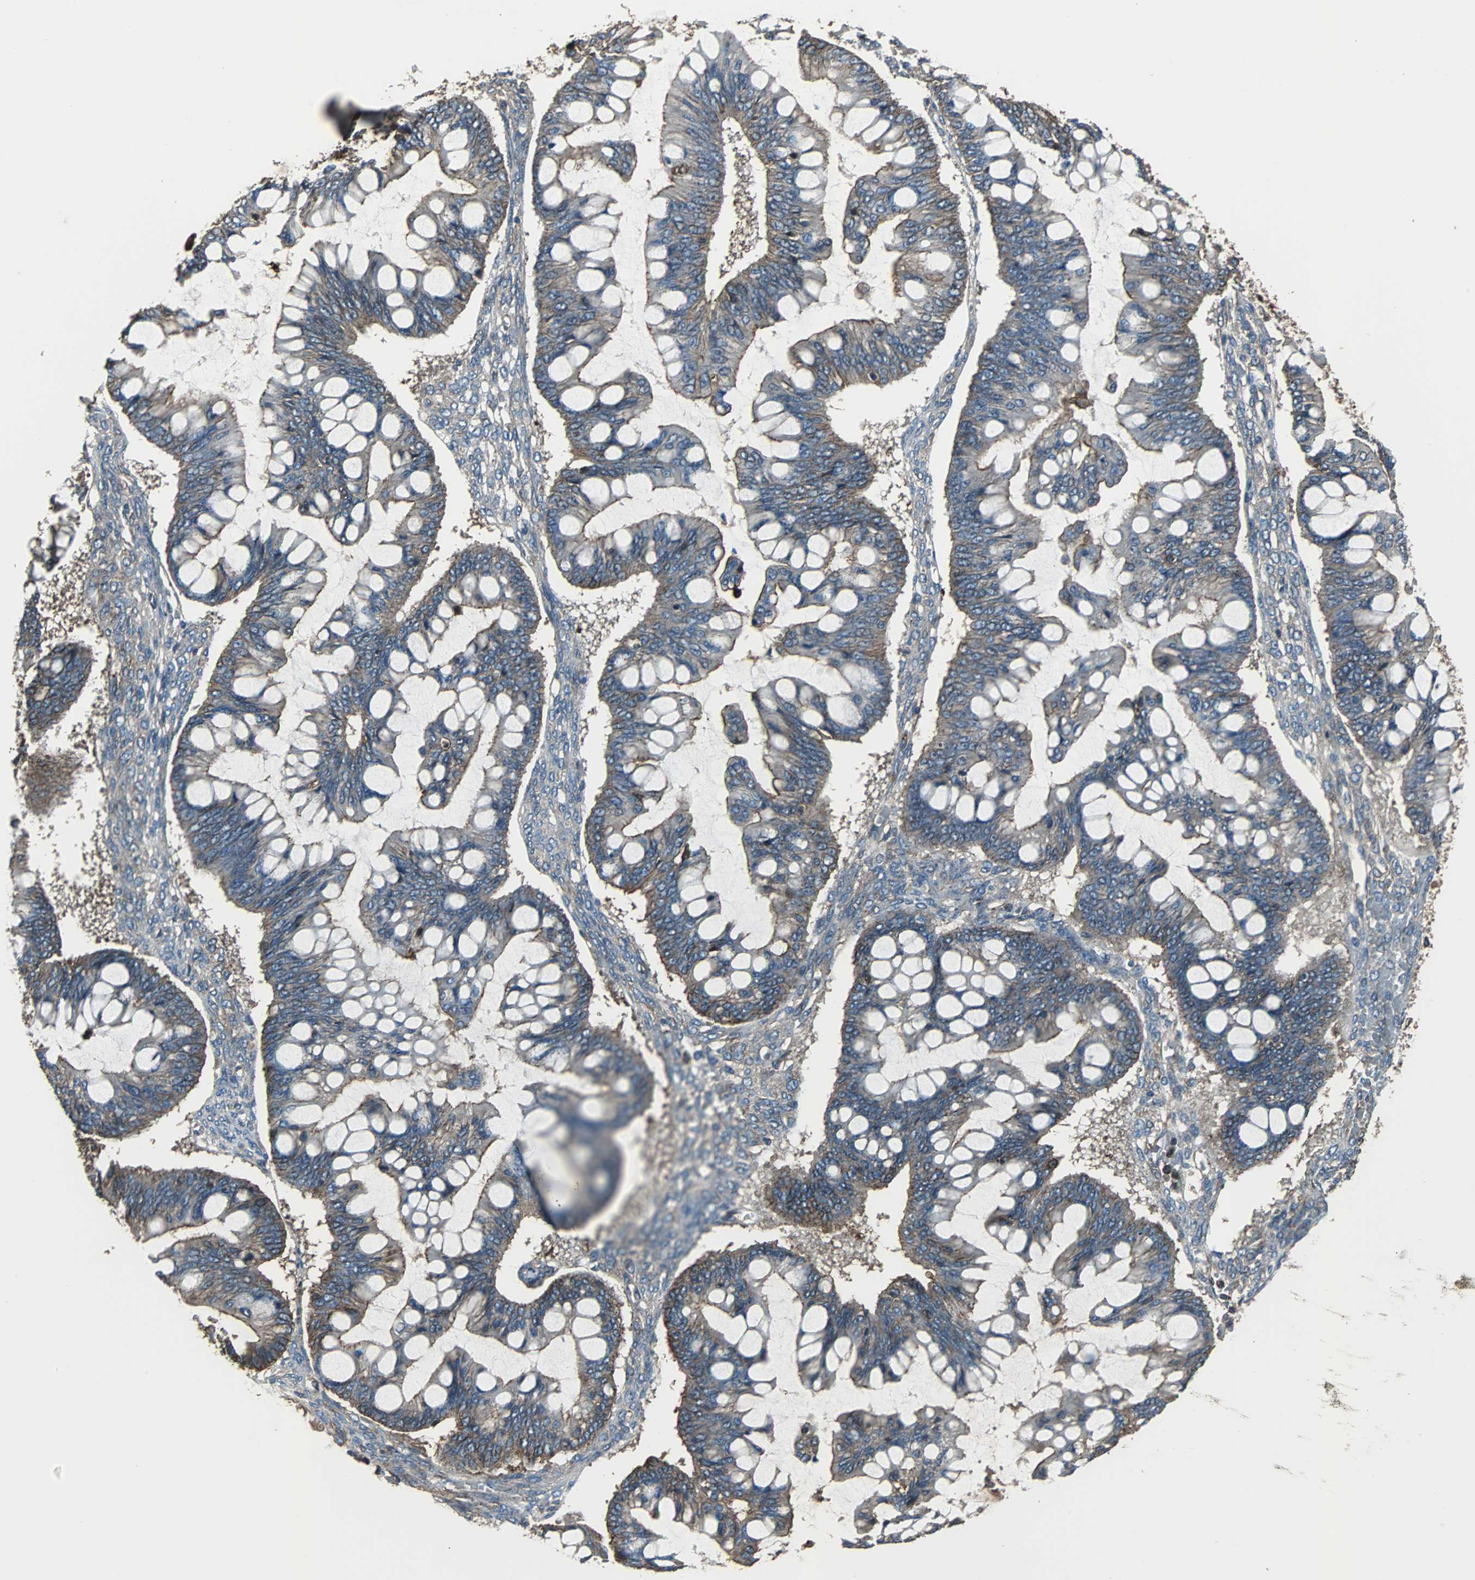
{"staining": {"intensity": "moderate", "quantity": "25%-75%", "location": "cytoplasmic/membranous"}, "tissue": "ovarian cancer", "cell_type": "Tumor cells", "image_type": "cancer", "snomed": [{"axis": "morphology", "description": "Cystadenocarcinoma, mucinous, NOS"}, {"axis": "topography", "description": "Ovary"}], "caption": "High-power microscopy captured an immunohistochemistry (IHC) micrograph of ovarian mucinous cystadenocarcinoma, revealing moderate cytoplasmic/membranous expression in approximately 25%-75% of tumor cells. (DAB IHC with brightfield microscopy, high magnification).", "gene": "ACTN1", "patient": {"sex": "female", "age": 73}}